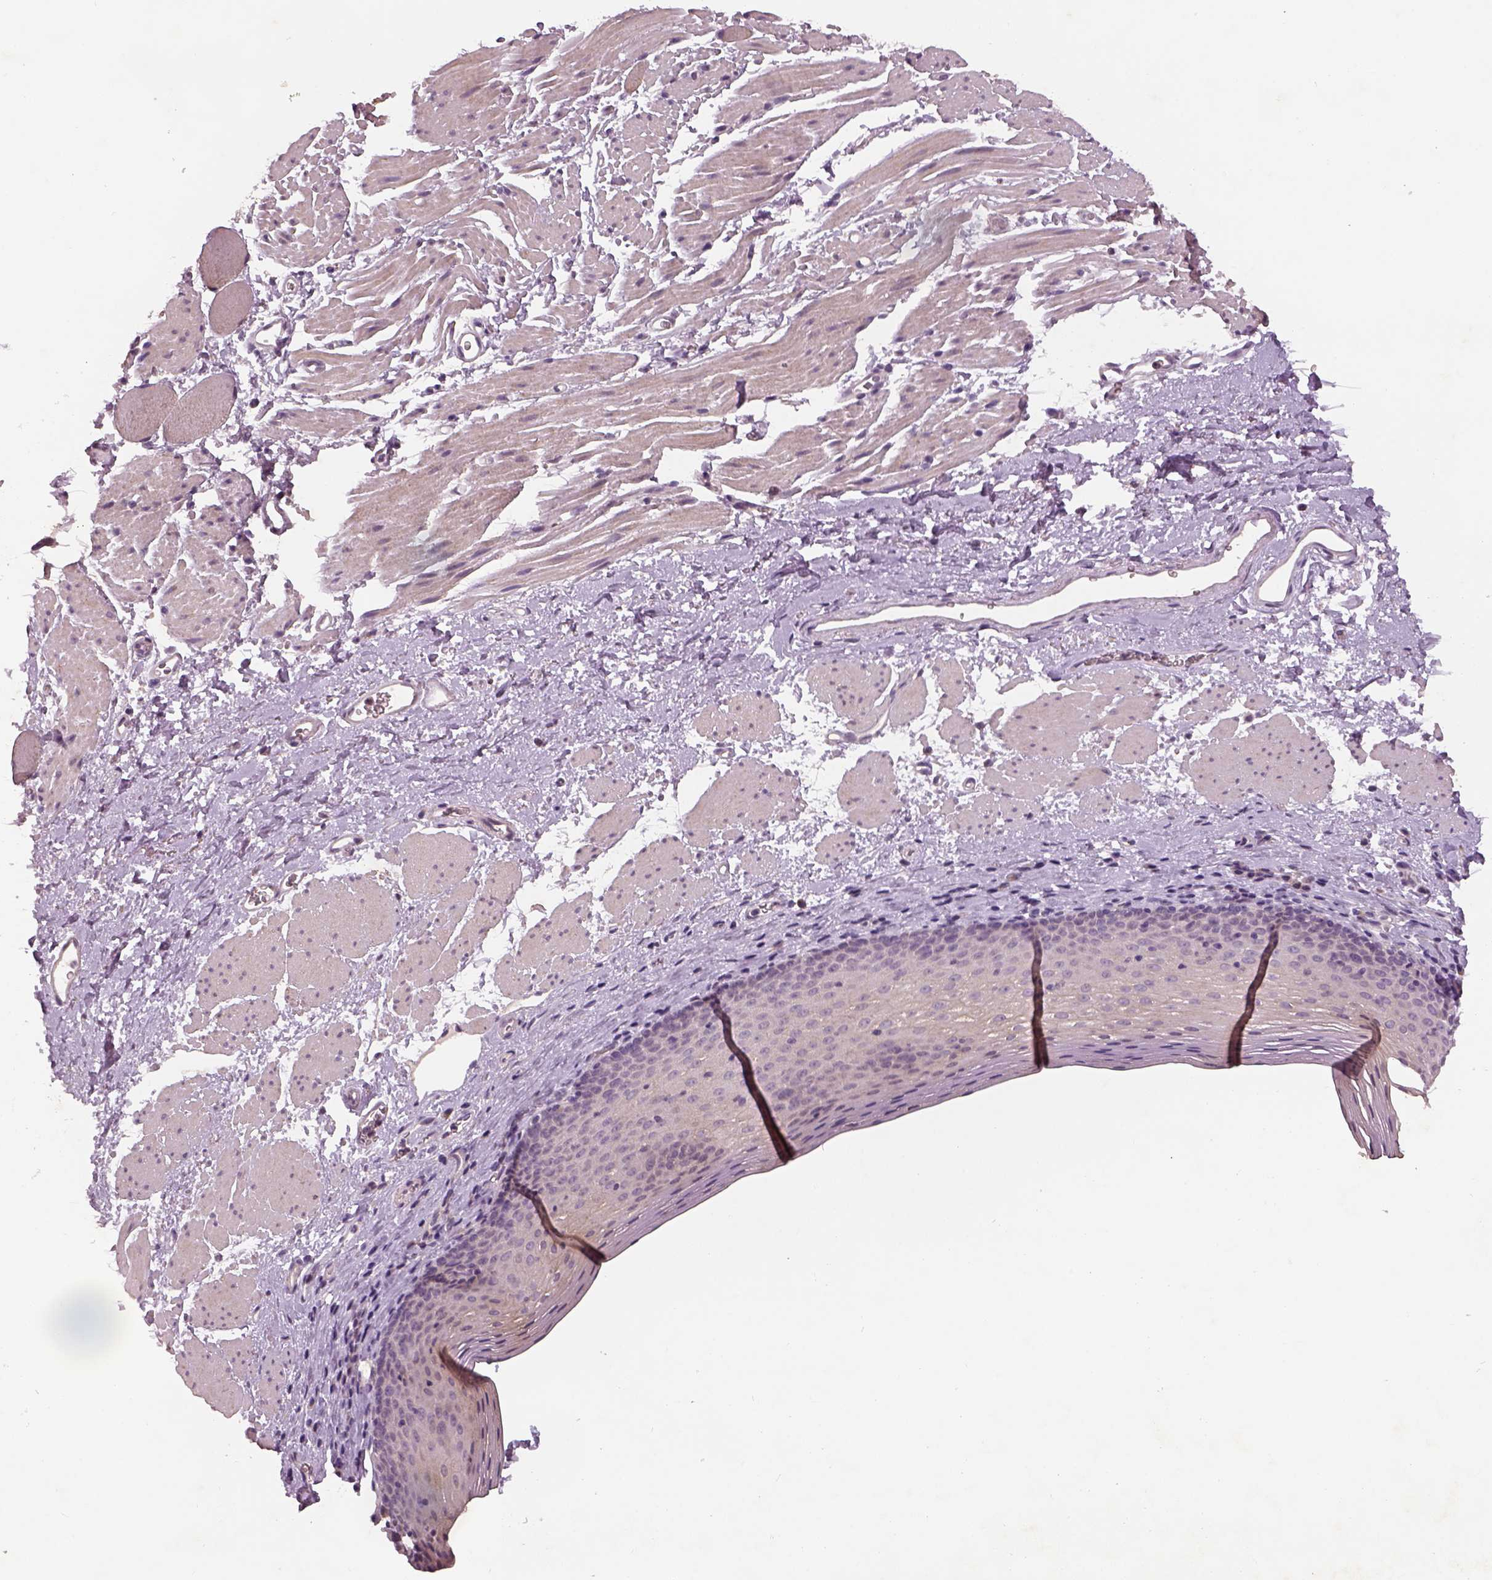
{"staining": {"intensity": "negative", "quantity": "none", "location": "none"}, "tissue": "esophagus", "cell_type": "Squamous epithelial cells", "image_type": "normal", "snomed": [{"axis": "morphology", "description": "Normal tissue, NOS"}, {"axis": "topography", "description": "Esophagus"}], "caption": "A photomicrograph of esophagus stained for a protein shows no brown staining in squamous epithelial cells. (Stains: DAB (3,3'-diaminobenzidine) IHC with hematoxylin counter stain, Microscopy: brightfield microscopy at high magnification).", "gene": "GDNF", "patient": {"sex": "female", "age": 68}}